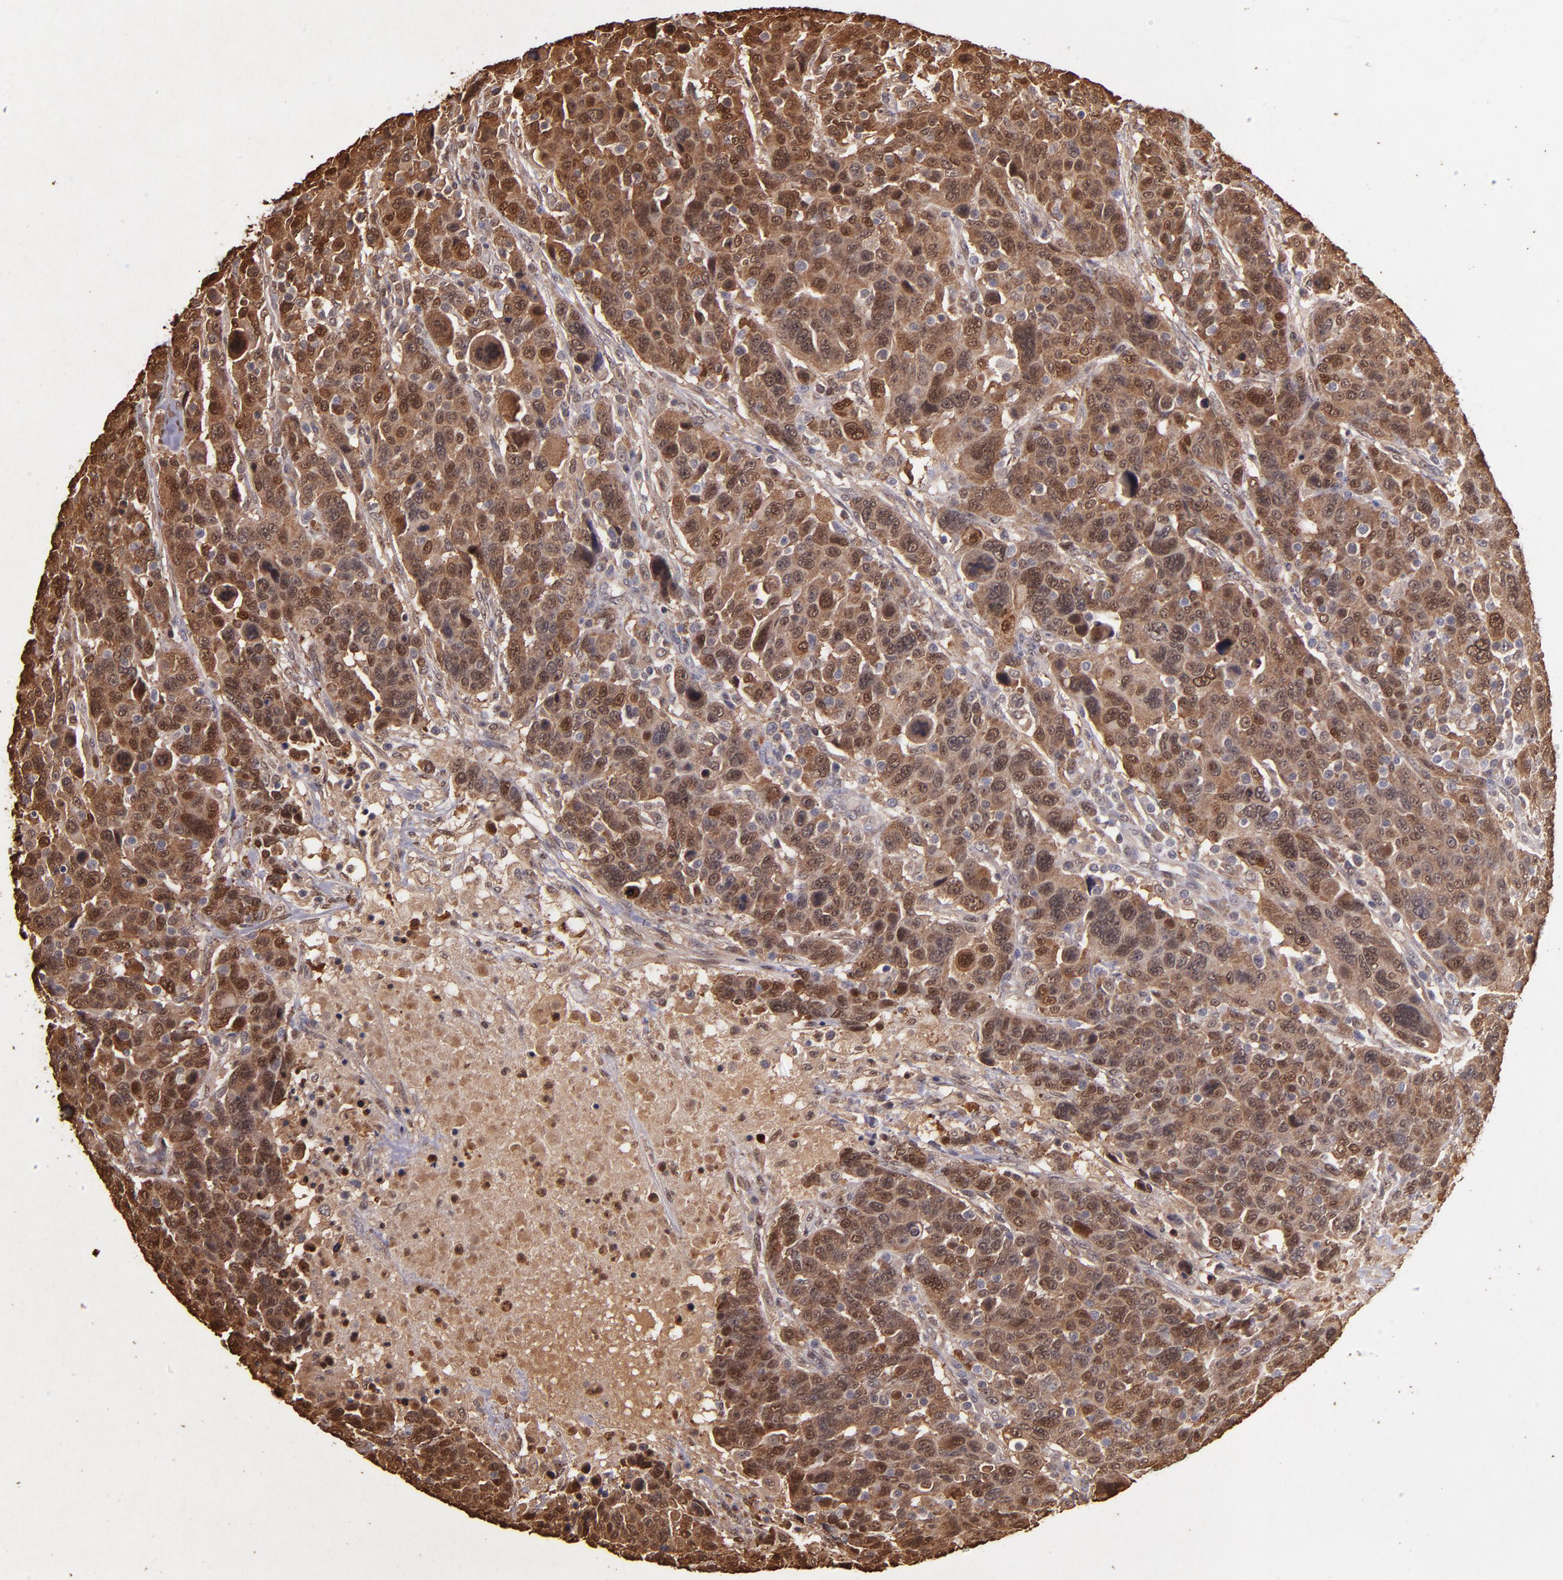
{"staining": {"intensity": "strong", "quantity": ">75%", "location": "cytoplasmic/membranous,nuclear"}, "tissue": "breast cancer", "cell_type": "Tumor cells", "image_type": "cancer", "snomed": [{"axis": "morphology", "description": "Duct carcinoma"}, {"axis": "topography", "description": "Breast"}], "caption": "Protein positivity by immunohistochemistry (IHC) shows strong cytoplasmic/membranous and nuclear staining in approximately >75% of tumor cells in breast infiltrating ductal carcinoma.", "gene": "S100A6", "patient": {"sex": "female", "age": 37}}